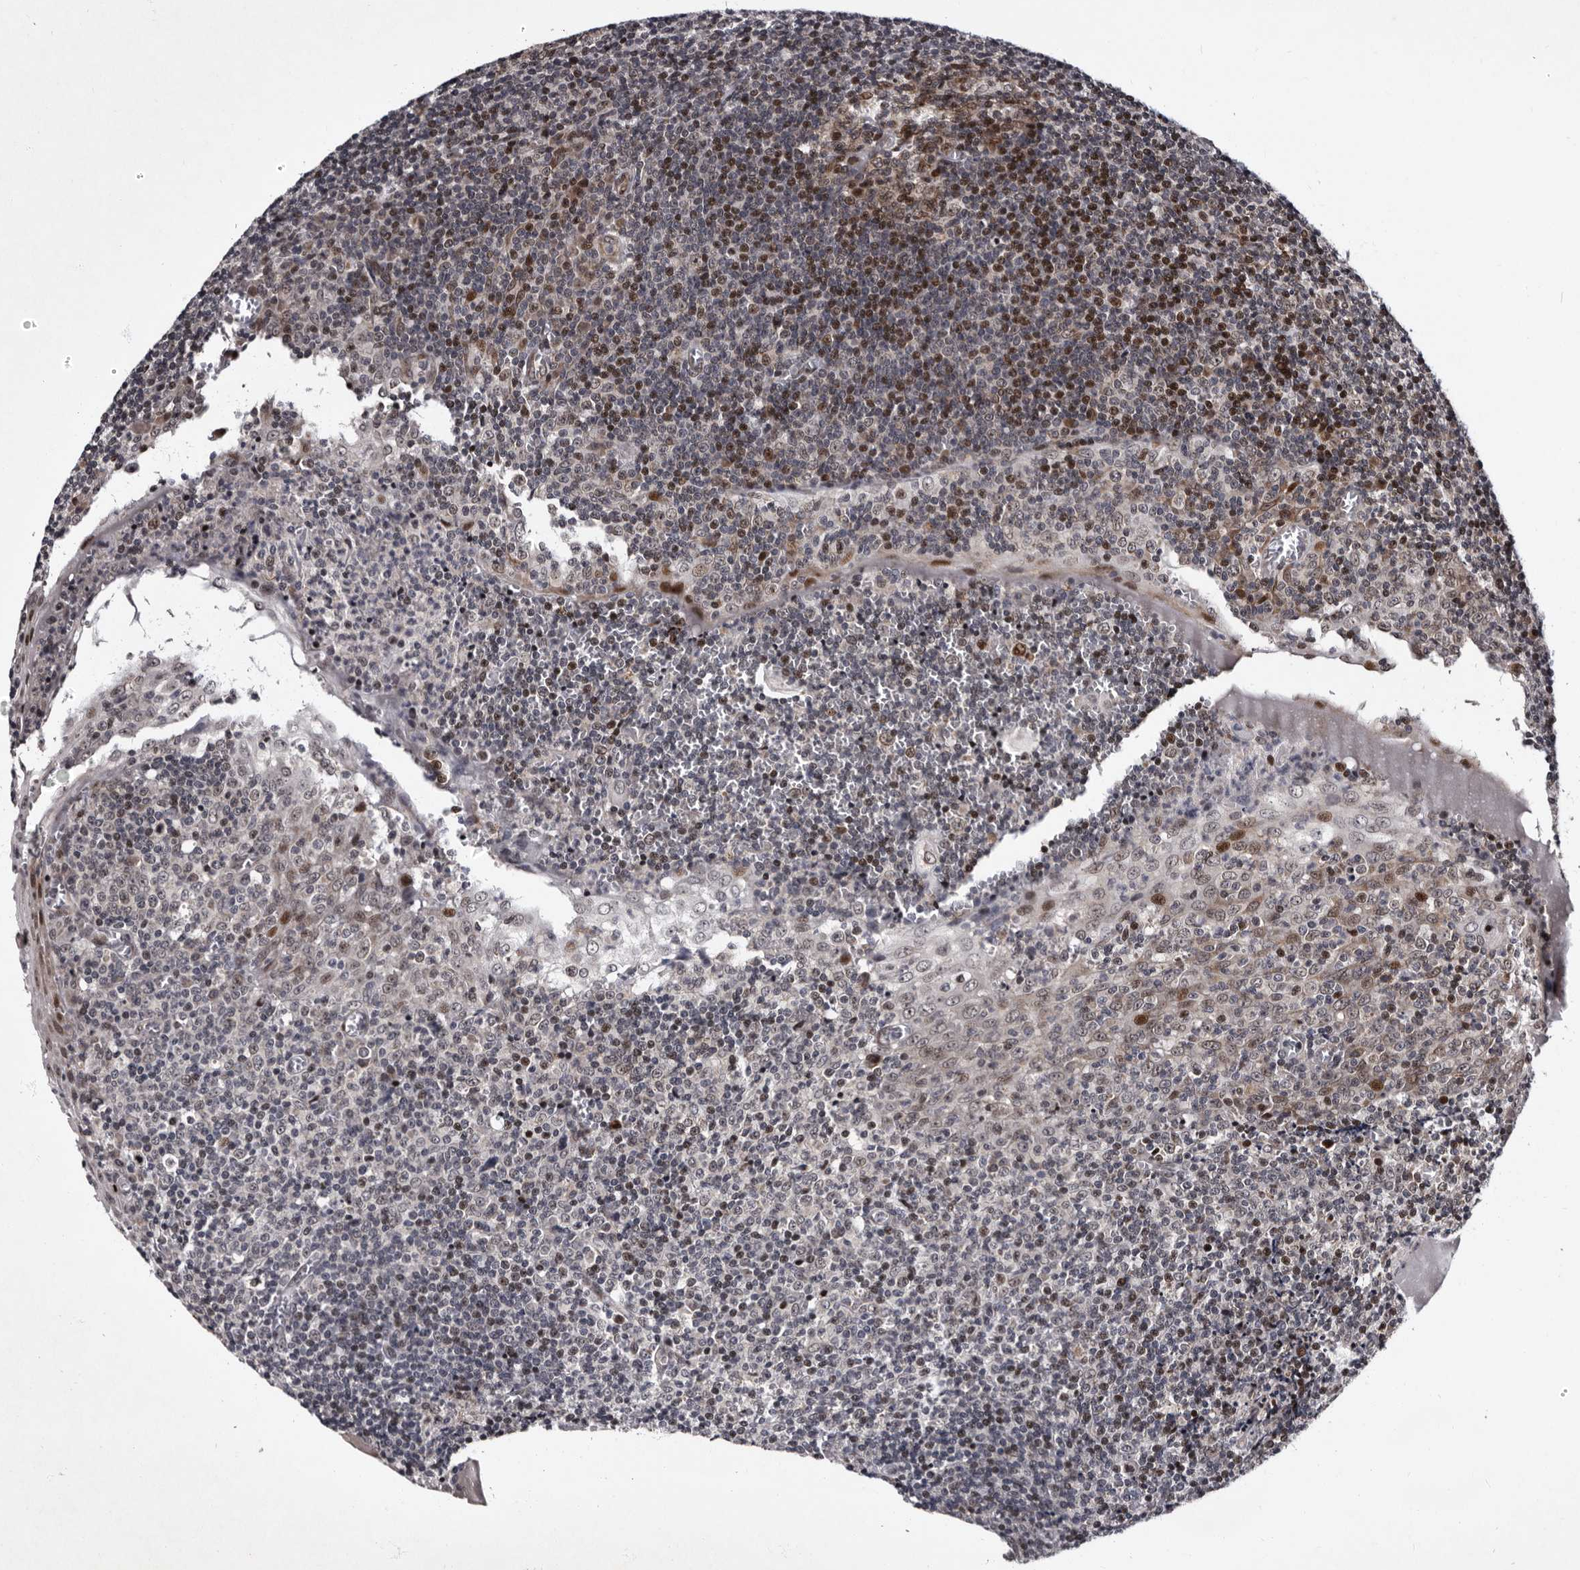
{"staining": {"intensity": "moderate", "quantity": "<25%", "location": "cytoplasmic/membranous,nuclear"}, "tissue": "tonsil", "cell_type": "Germinal center cells", "image_type": "normal", "snomed": [{"axis": "morphology", "description": "Normal tissue, NOS"}, {"axis": "topography", "description": "Tonsil"}], "caption": "The photomicrograph reveals a brown stain indicating the presence of a protein in the cytoplasmic/membranous,nuclear of germinal center cells in tonsil. The protein is shown in brown color, while the nuclei are stained blue.", "gene": "TNKS", "patient": {"sex": "male", "age": 37}}